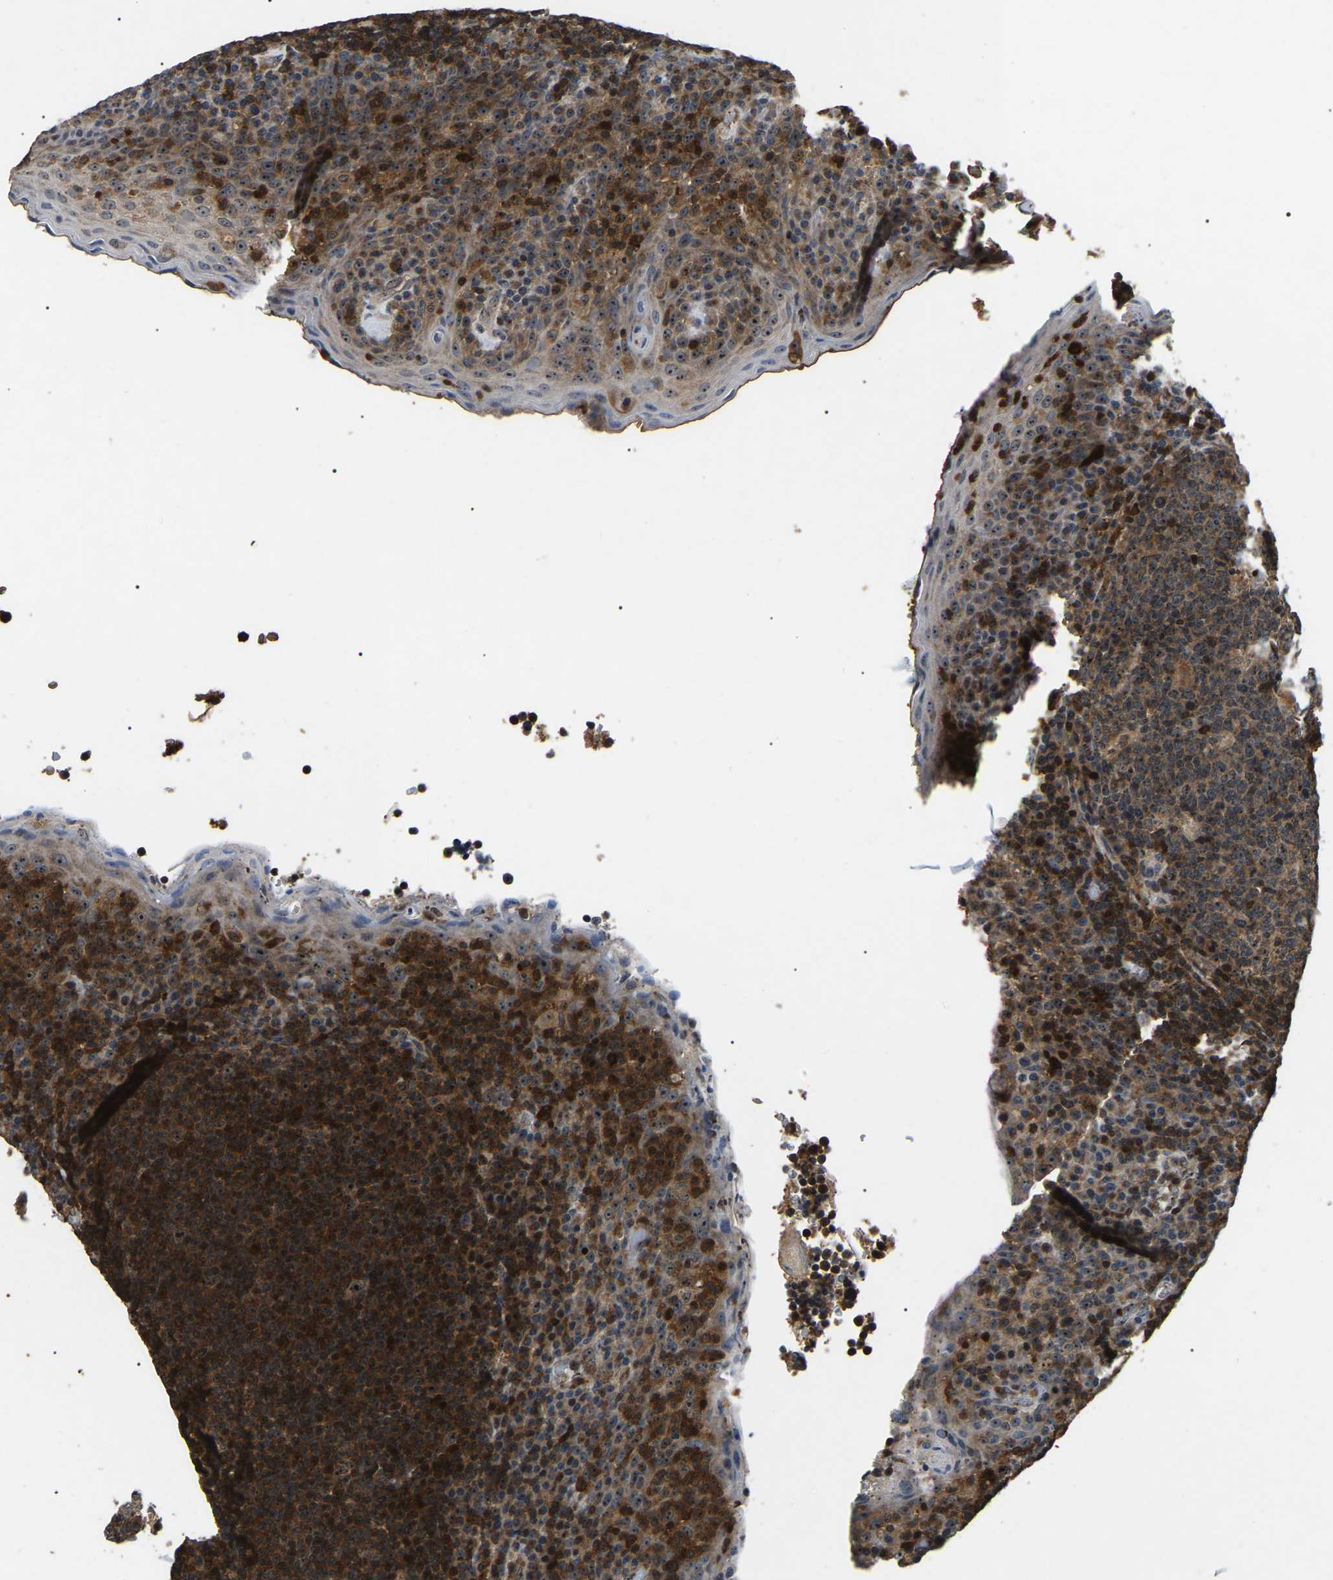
{"staining": {"intensity": "moderate", "quantity": ">75%", "location": "cytoplasmic/membranous,nuclear"}, "tissue": "tonsil", "cell_type": "Germinal center cells", "image_type": "normal", "snomed": [{"axis": "morphology", "description": "Normal tissue, NOS"}, {"axis": "topography", "description": "Tonsil"}], "caption": "Normal tonsil displays moderate cytoplasmic/membranous,nuclear staining in approximately >75% of germinal center cells, visualized by immunohistochemistry.", "gene": "RBM28", "patient": {"sex": "male", "age": 17}}